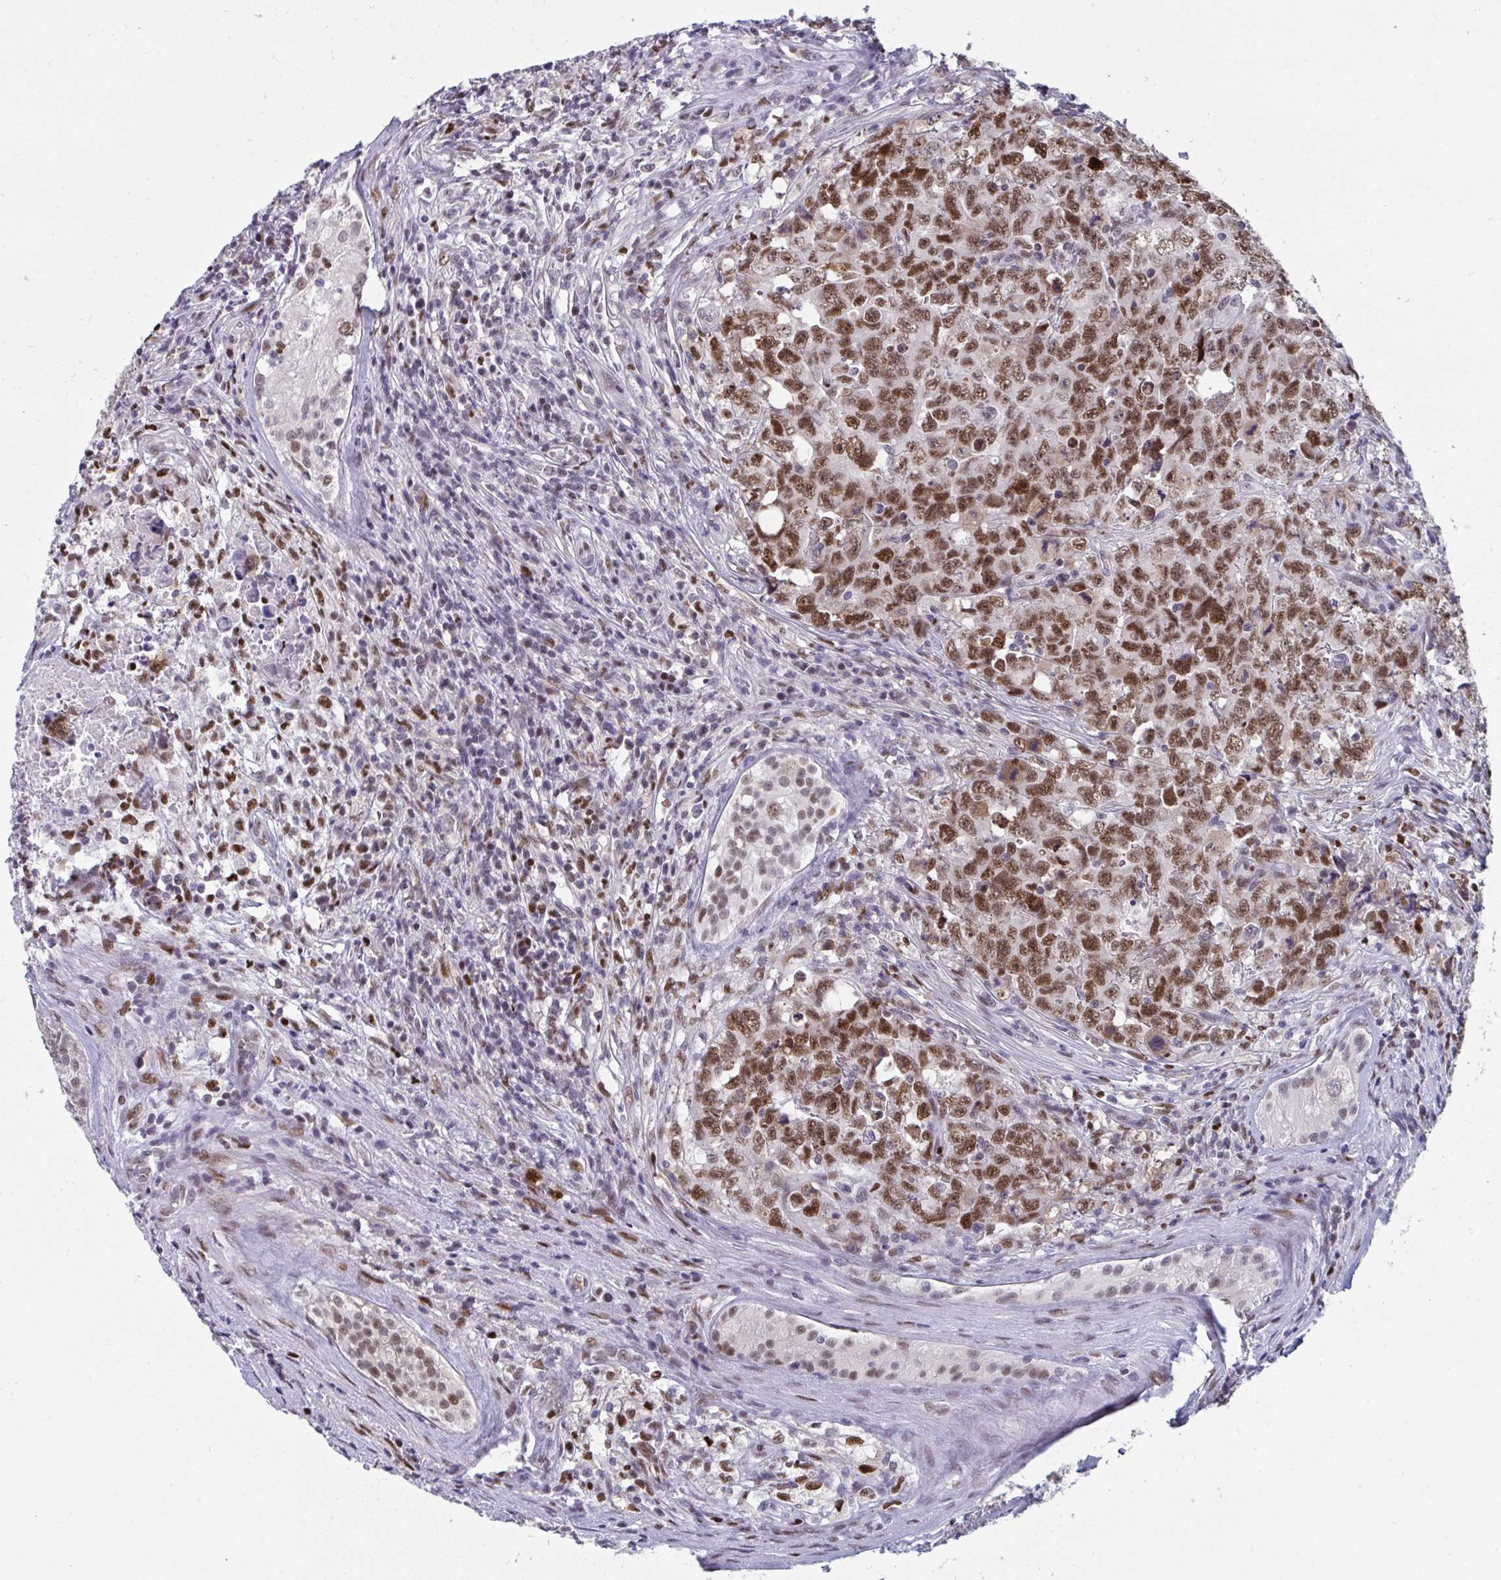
{"staining": {"intensity": "strong", "quantity": ">75%", "location": "nuclear"}, "tissue": "testis cancer", "cell_type": "Tumor cells", "image_type": "cancer", "snomed": [{"axis": "morphology", "description": "Carcinoma, Embryonal, NOS"}, {"axis": "topography", "description": "Testis"}], "caption": "Immunohistochemistry staining of testis cancer (embryonal carcinoma), which demonstrates high levels of strong nuclear staining in approximately >75% of tumor cells indicating strong nuclear protein positivity. The staining was performed using DAB (3,3'-diaminobenzidine) (brown) for protein detection and nuclei were counterstained in hematoxylin (blue).", "gene": "JDP2", "patient": {"sex": "male", "age": 24}}